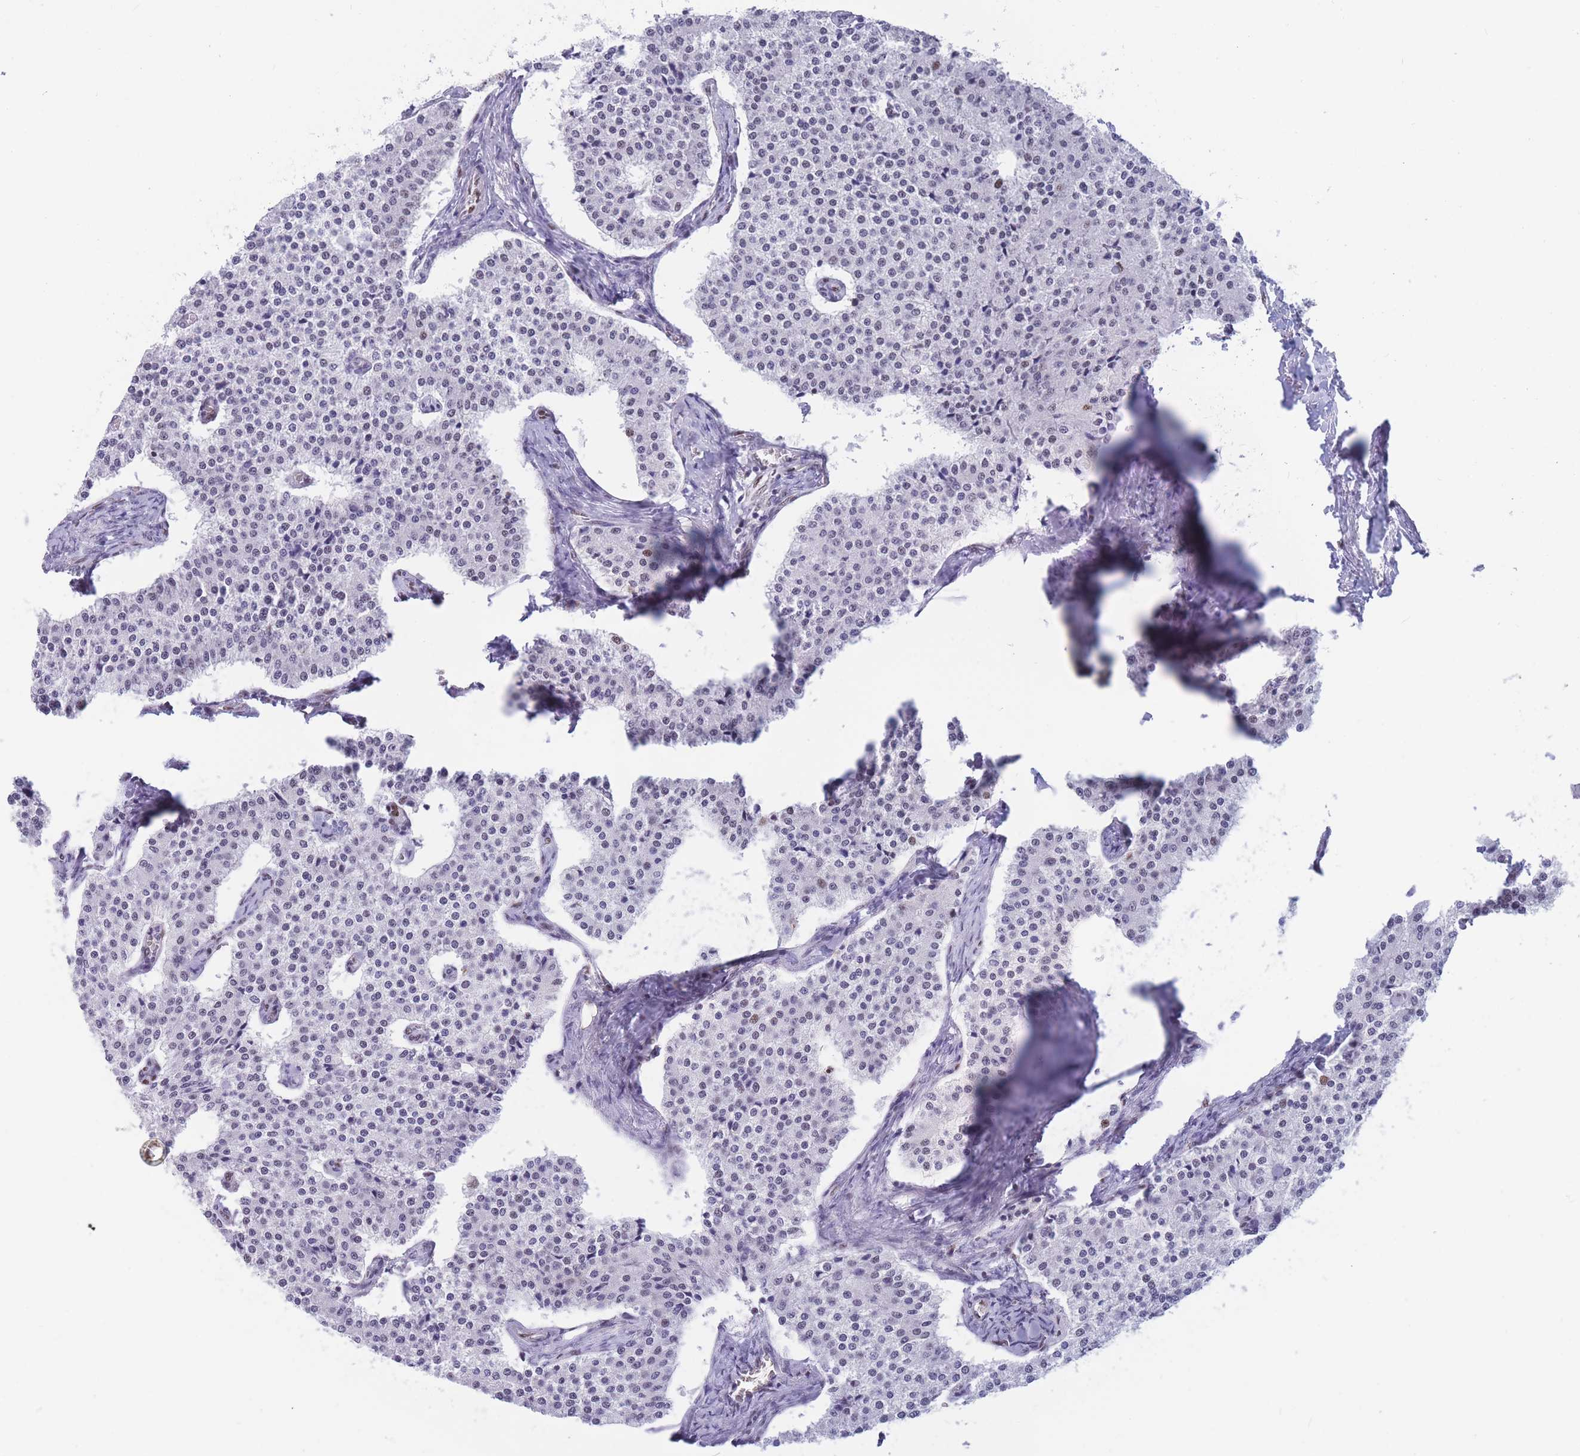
{"staining": {"intensity": "negative", "quantity": "none", "location": "none"}, "tissue": "carcinoid", "cell_type": "Tumor cells", "image_type": "cancer", "snomed": [{"axis": "morphology", "description": "Carcinoid, malignant, NOS"}, {"axis": "topography", "description": "Colon"}], "caption": "An IHC image of carcinoid is shown. There is no staining in tumor cells of carcinoid.", "gene": "NASP", "patient": {"sex": "female", "age": 52}}